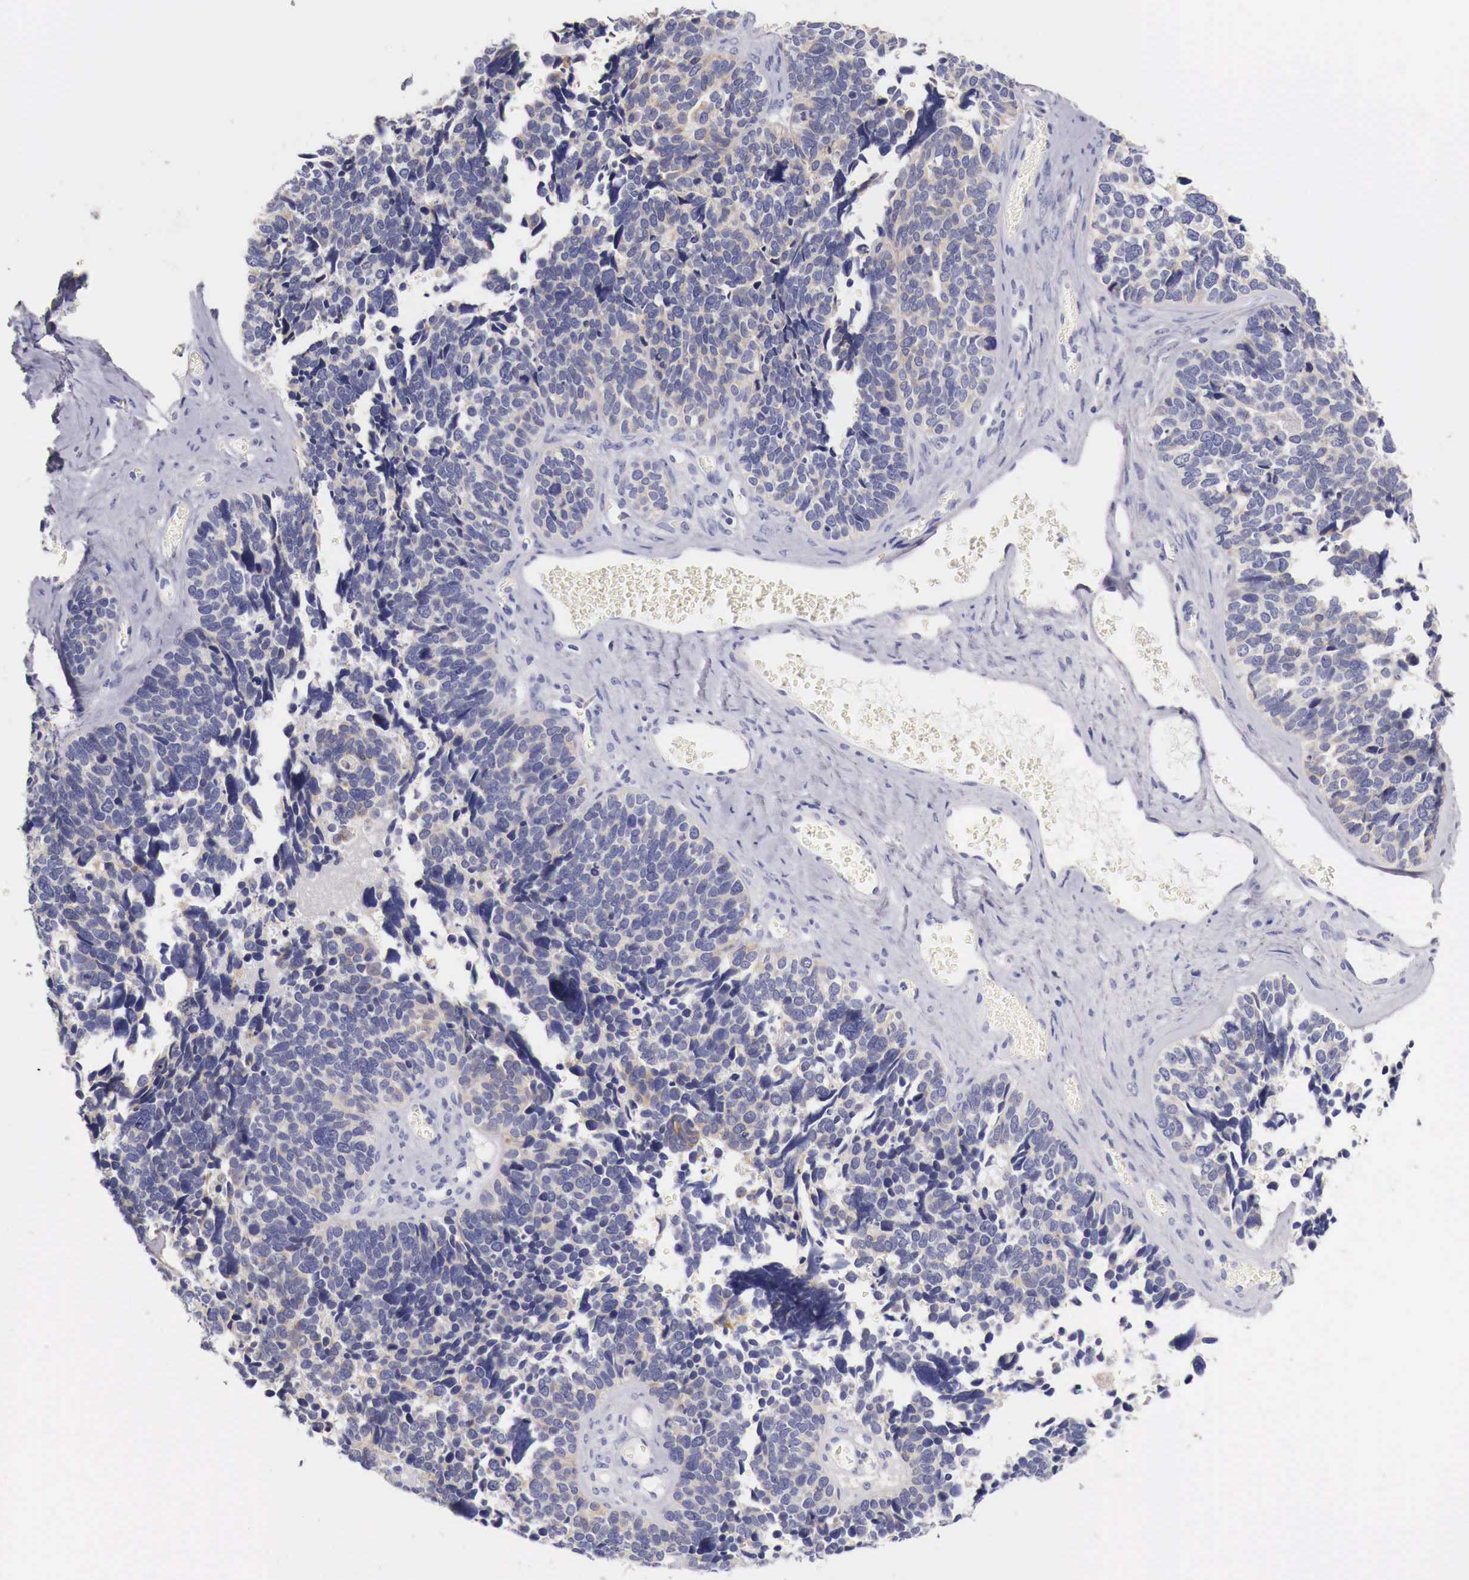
{"staining": {"intensity": "negative", "quantity": "none", "location": "none"}, "tissue": "ovarian cancer", "cell_type": "Tumor cells", "image_type": "cancer", "snomed": [{"axis": "morphology", "description": "Cystadenocarcinoma, serous, NOS"}, {"axis": "topography", "description": "Ovary"}], "caption": "Immunohistochemistry (IHC) photomicrograph of neoplastic tissue: ovarian cancer (serous cystadenocarcinoma) stained with DAB displays no significant protein staining in tumor cells. (Brightfield microscopy of DAB immunohistochemistry at high magnification).", "gene": "NREP", "patient": {"sex": "female", "age": 77}}